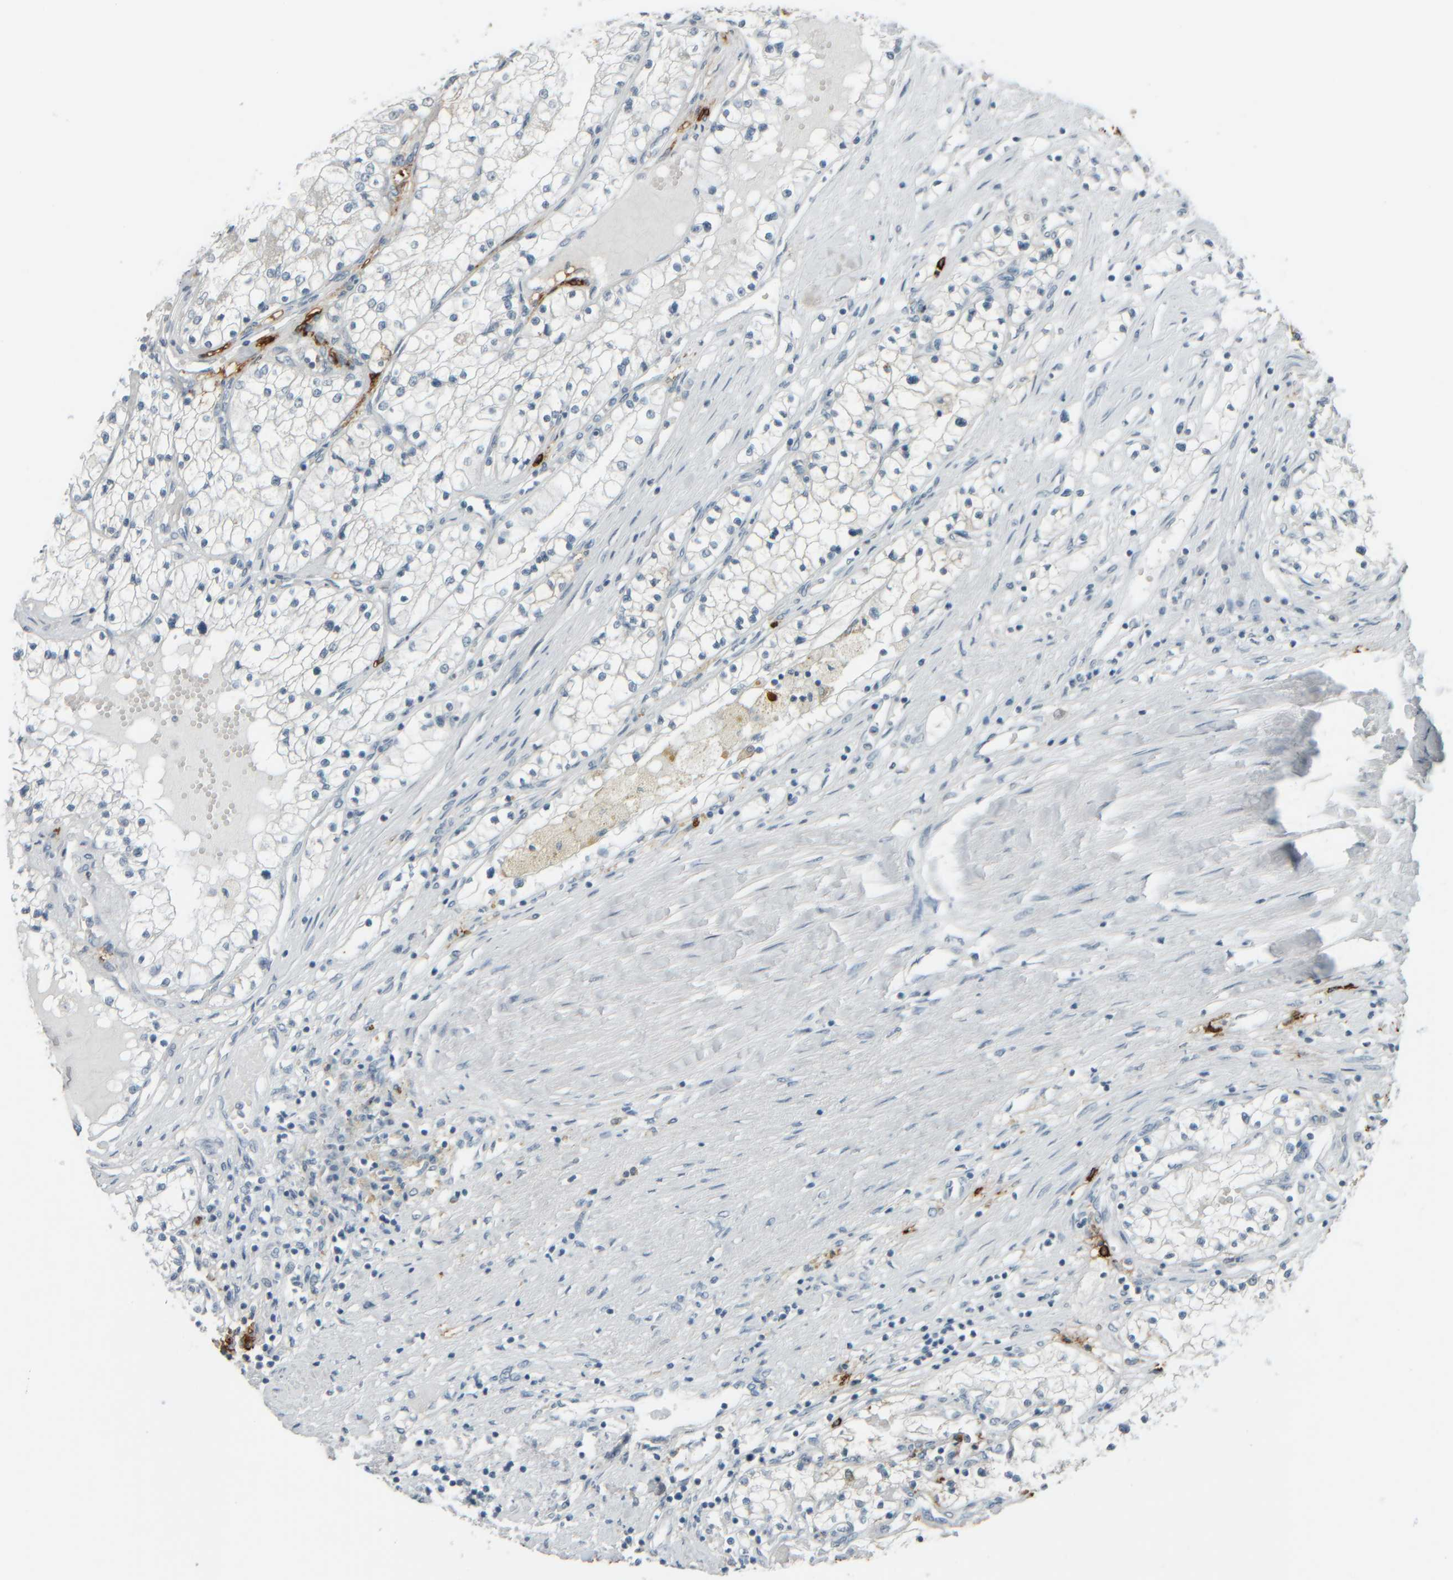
{"staining": {"intensity": "negative", "quantity": "none", "location": "none"}, "tissue": "renal cancer", "cell_type": "Tumor cells", "image_type": "cancer", "snomed": [{"axis": "morphology", "description": "Adenocarcinoma, NOS"}, {"axis": "topography", "description": "Kidney"}], "caption": "Image shows no protein positivity in tumor cells of renal cancer tissue. (DAB (3,3'-diaminobenzidine) immunohistochemistry with hematoxylin counter stain).", "gene": "TPSAB1", "patient": {"sex": "male", "age": 68}}